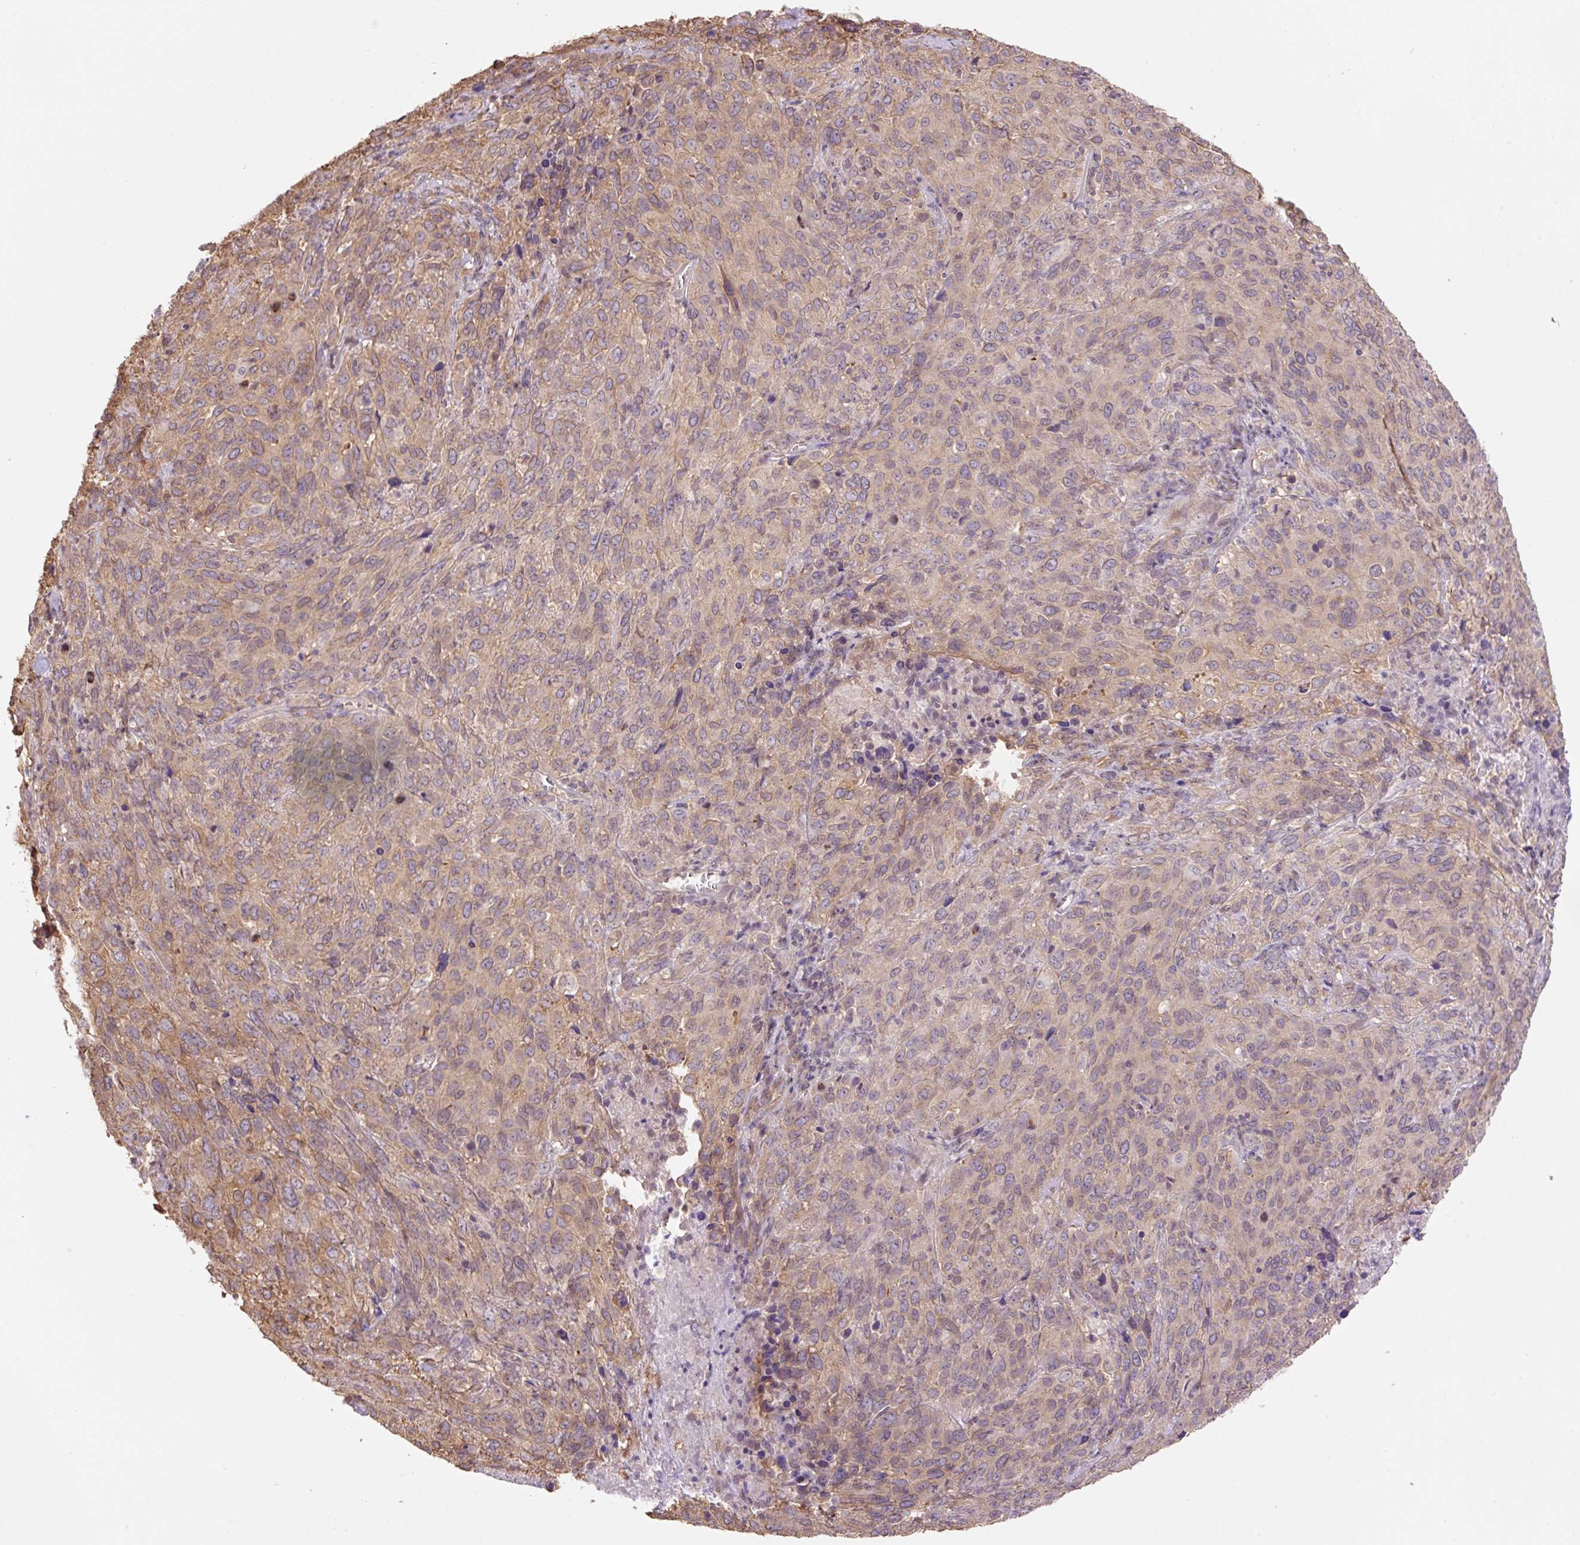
{"staining": {"intensity": "weak", "quantity": "25%-75%", "location": "cytoplasmic/membranous"}, "tissue": "cervical cancer", "cell_type": "Tumor cells", "image_type": "cancer", "snomed": [{"axis": "morphology", "description": "Squamous cell carcinoma, NOS"}, {"axis": "topography", "description": "Cervix"}], "caption": "Human cervical cancer (squamous cell carcinoma) stained for a protein (brown) reveals weak cytoplasmic/membranous positive expression in about 25%-75% of tumor cells.", "gene": "COX8A", "patient": {"sex": "female", "age": 51}}